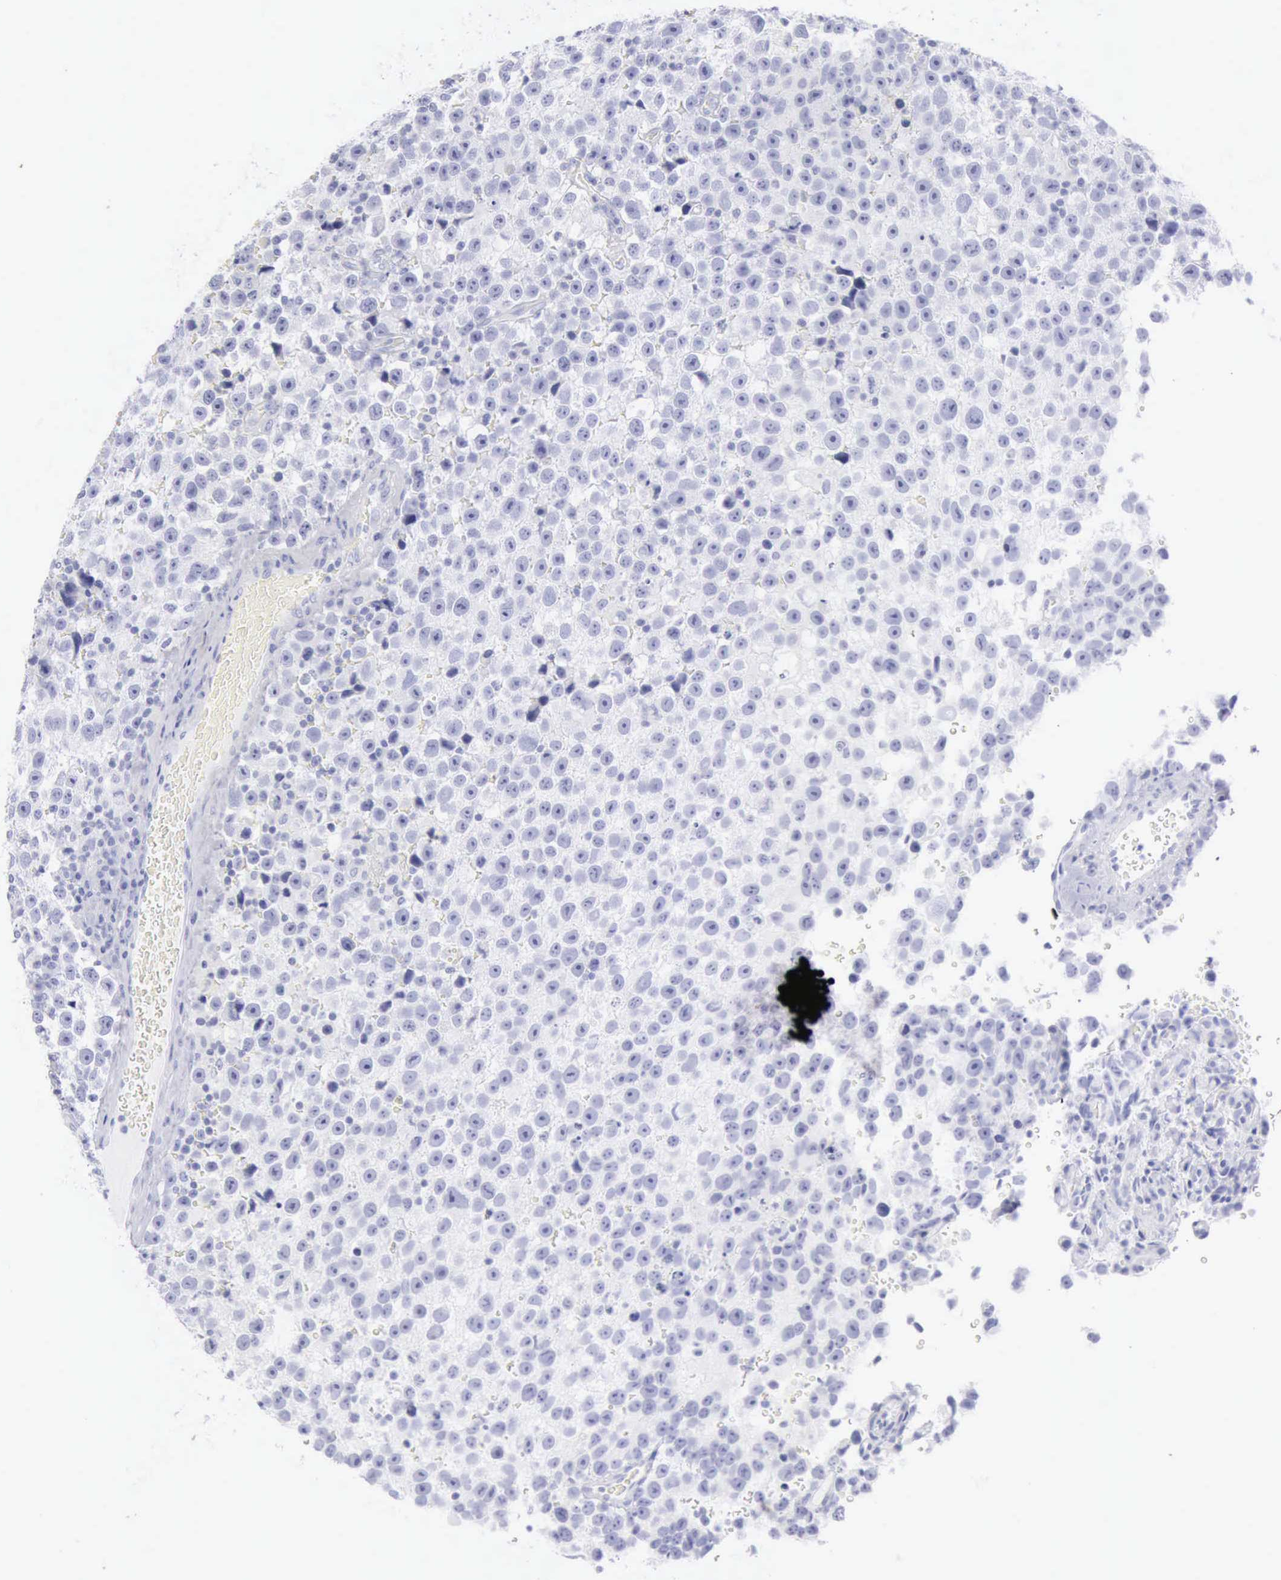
{"staining": {"intensity": "negative", "quantity": "none", "location": "none"}, "tissue": "testis cancer", "cell_type": "Tumor cells", "image_type": "cancer", "snomed": [{"axis": "morphology", "description": "Seminoma, NOS"}, {"axis": "topography", "description": "Testis"}], "caption": "Immunohistochemistry image of human seminoma (testis) stained for a protein (brown), which exhibits no positivity in tumor cells.", "gene": "KRT10", "patient": {"sex": "male", "age": 33}}